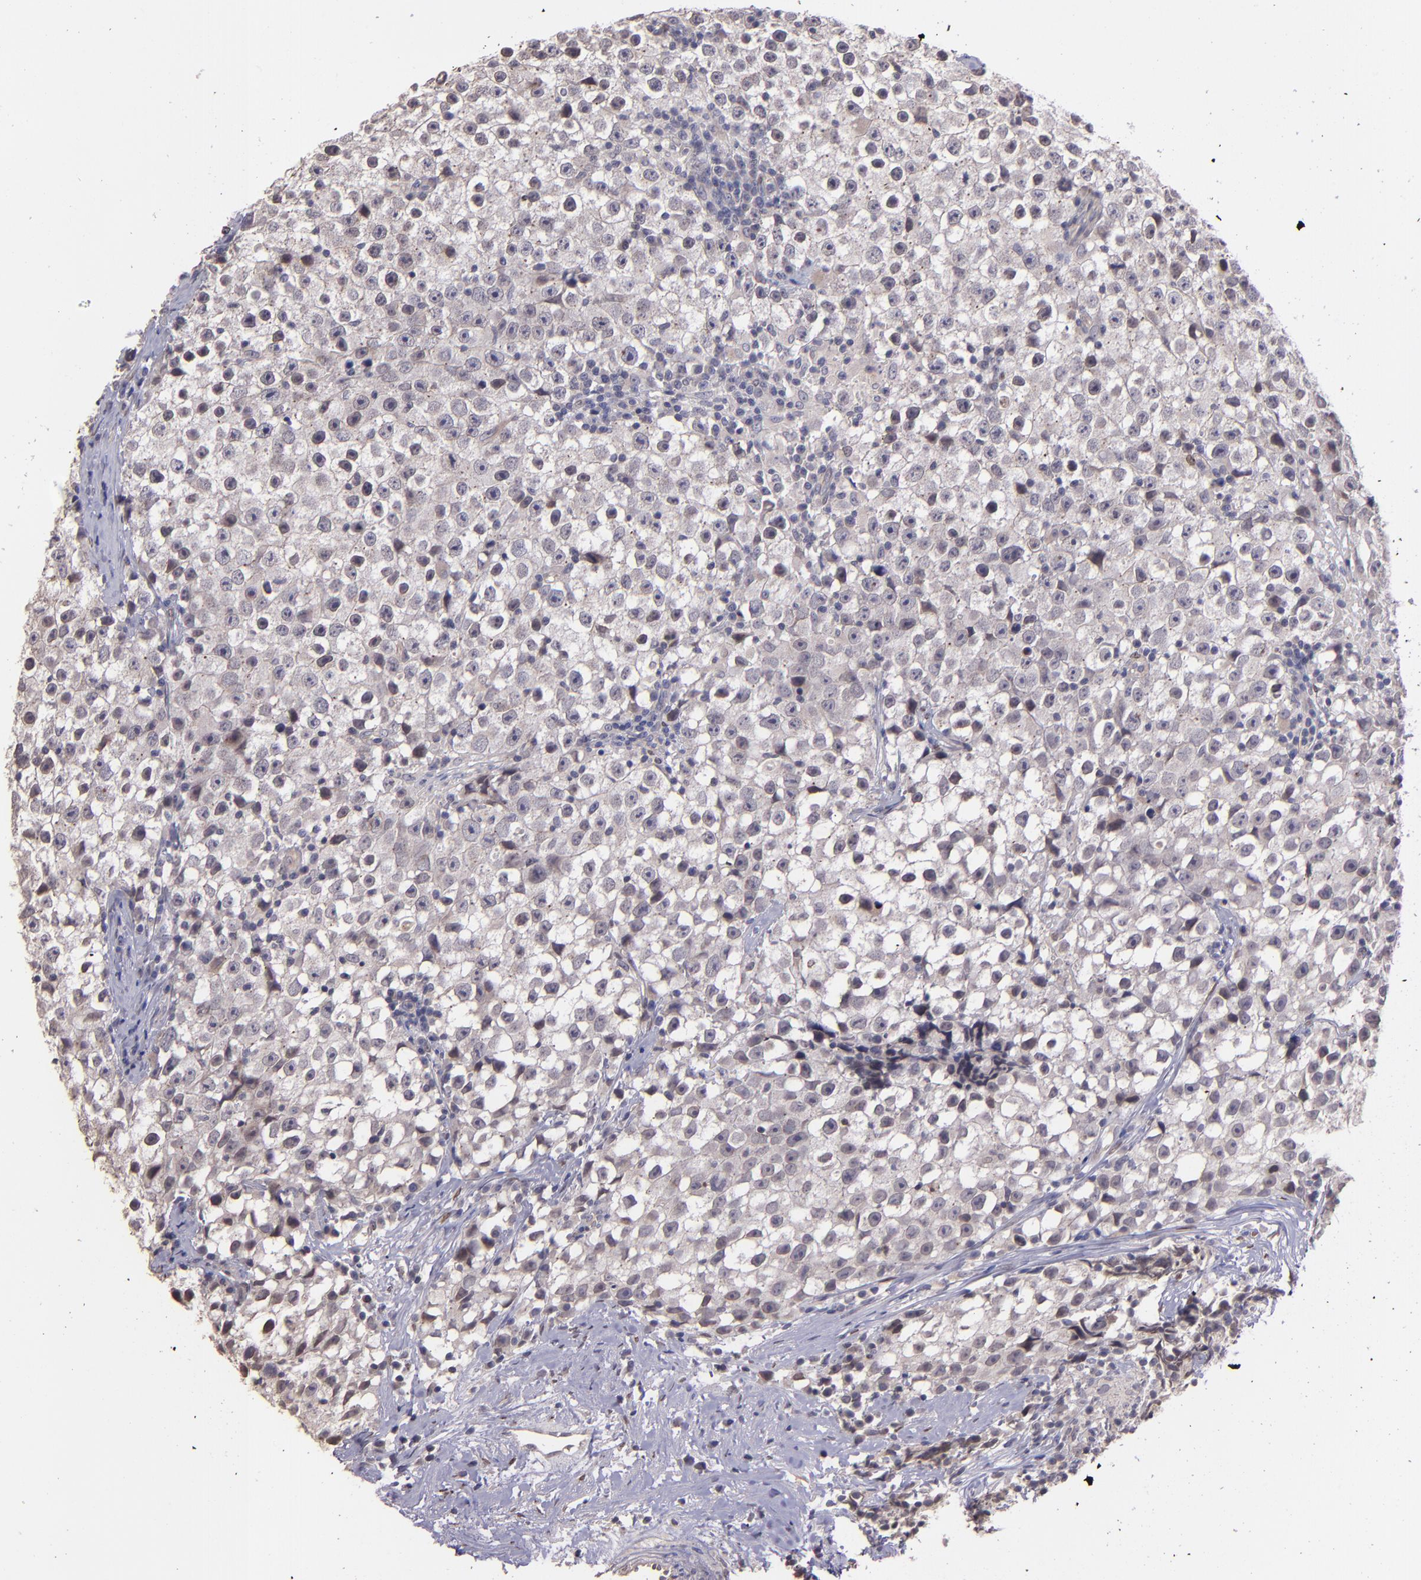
{"staining": {"intensity": "weak", "quantity": "<25%", "location": "nuclear"}, "tissue": "testis cancer", "cell_type": "Tumor cells", "image_type": "cancer", "snomed": [{"axis": "morphology", "description": "Seminoma, NOS"}, {"axis": "topography", "description": "Testis"}], "caption": "This is a histopathology image of immunohistochemistry staining of testis seminoma, which shows no staining in tumor cells.", "gene": "NUP62CL", "patient": {"sex": "male", "age": 35}}